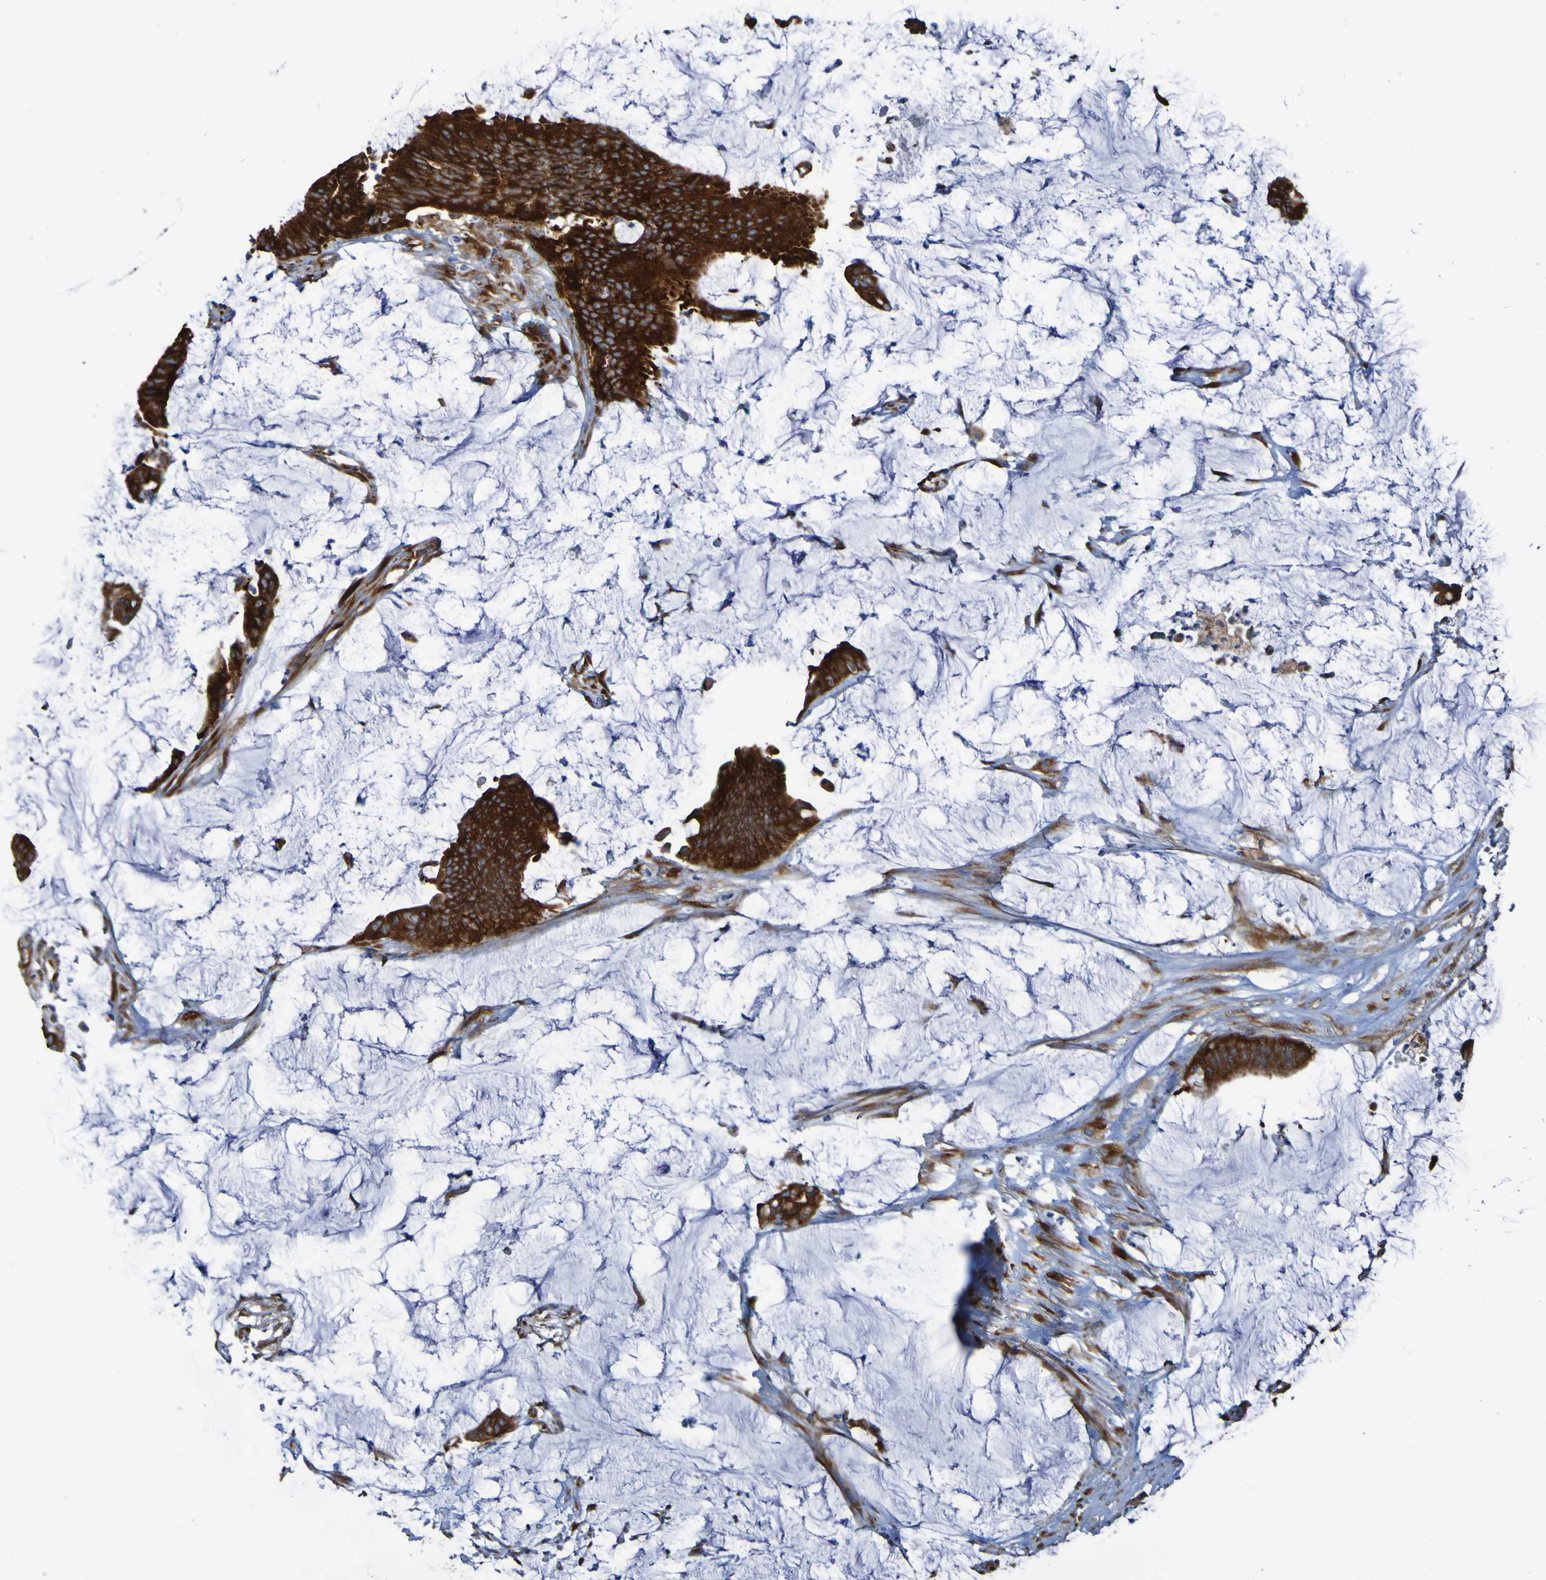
{"staining": {"intensity": "strong", "quantity": ">75%", "location": "cytoplasmic/membranous"}, "tissue": "colorectal cancer", "cell_type": "Tumor cells", "image_type": "cancer", "snomed": [{"axis": "morphology", "description": "Adenocarcinoma, NOS"}, {"axis": "topography", "description": "Rectum"}], "caption": "Protein expression analysis of colorectal cancer shows strong cytoplasmic/membranous staining in about >75% of tumor cells.", "gene": "RPL10", "patient": {"sex": "female", "age": 66}}